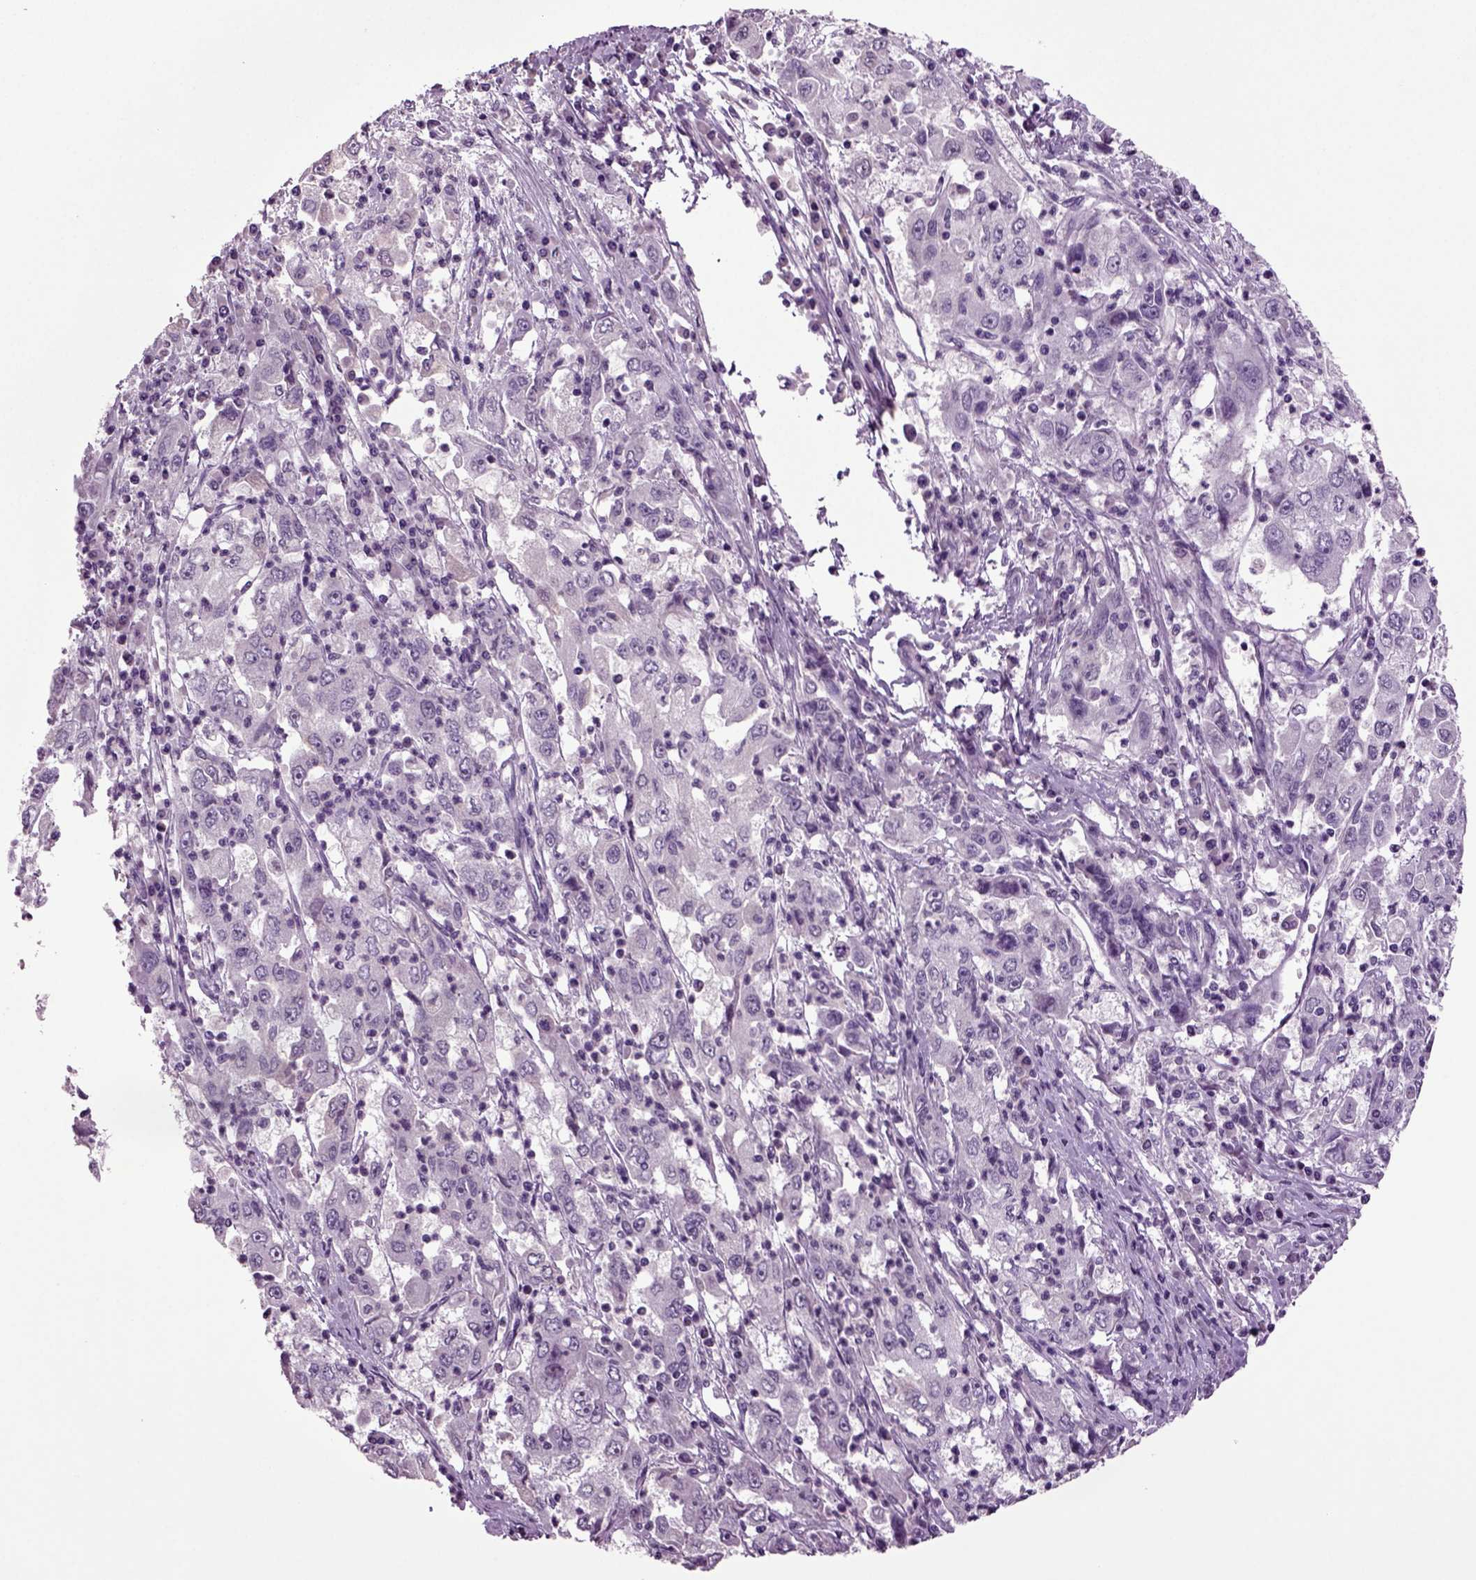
{"staining": {"intensity": "negative", "quantity": "none", "location": "none"}, "tissue": "cervical cancer", "cell_type": "Tumor cells", "image_type": "cancer", "snomed": [{"axis": "morphology", "description": "Squamous cell carcinoma, NOS"}, {"axis": "topography", "description": "Cervix"}], "caption": "Human cervical squamous cell carcinoma stained for a protein using immunohistochemistry reveals no positivity in tumor cells.", "gene": "SLC17A6", "patient": {"sex": "female", "age": 36}}